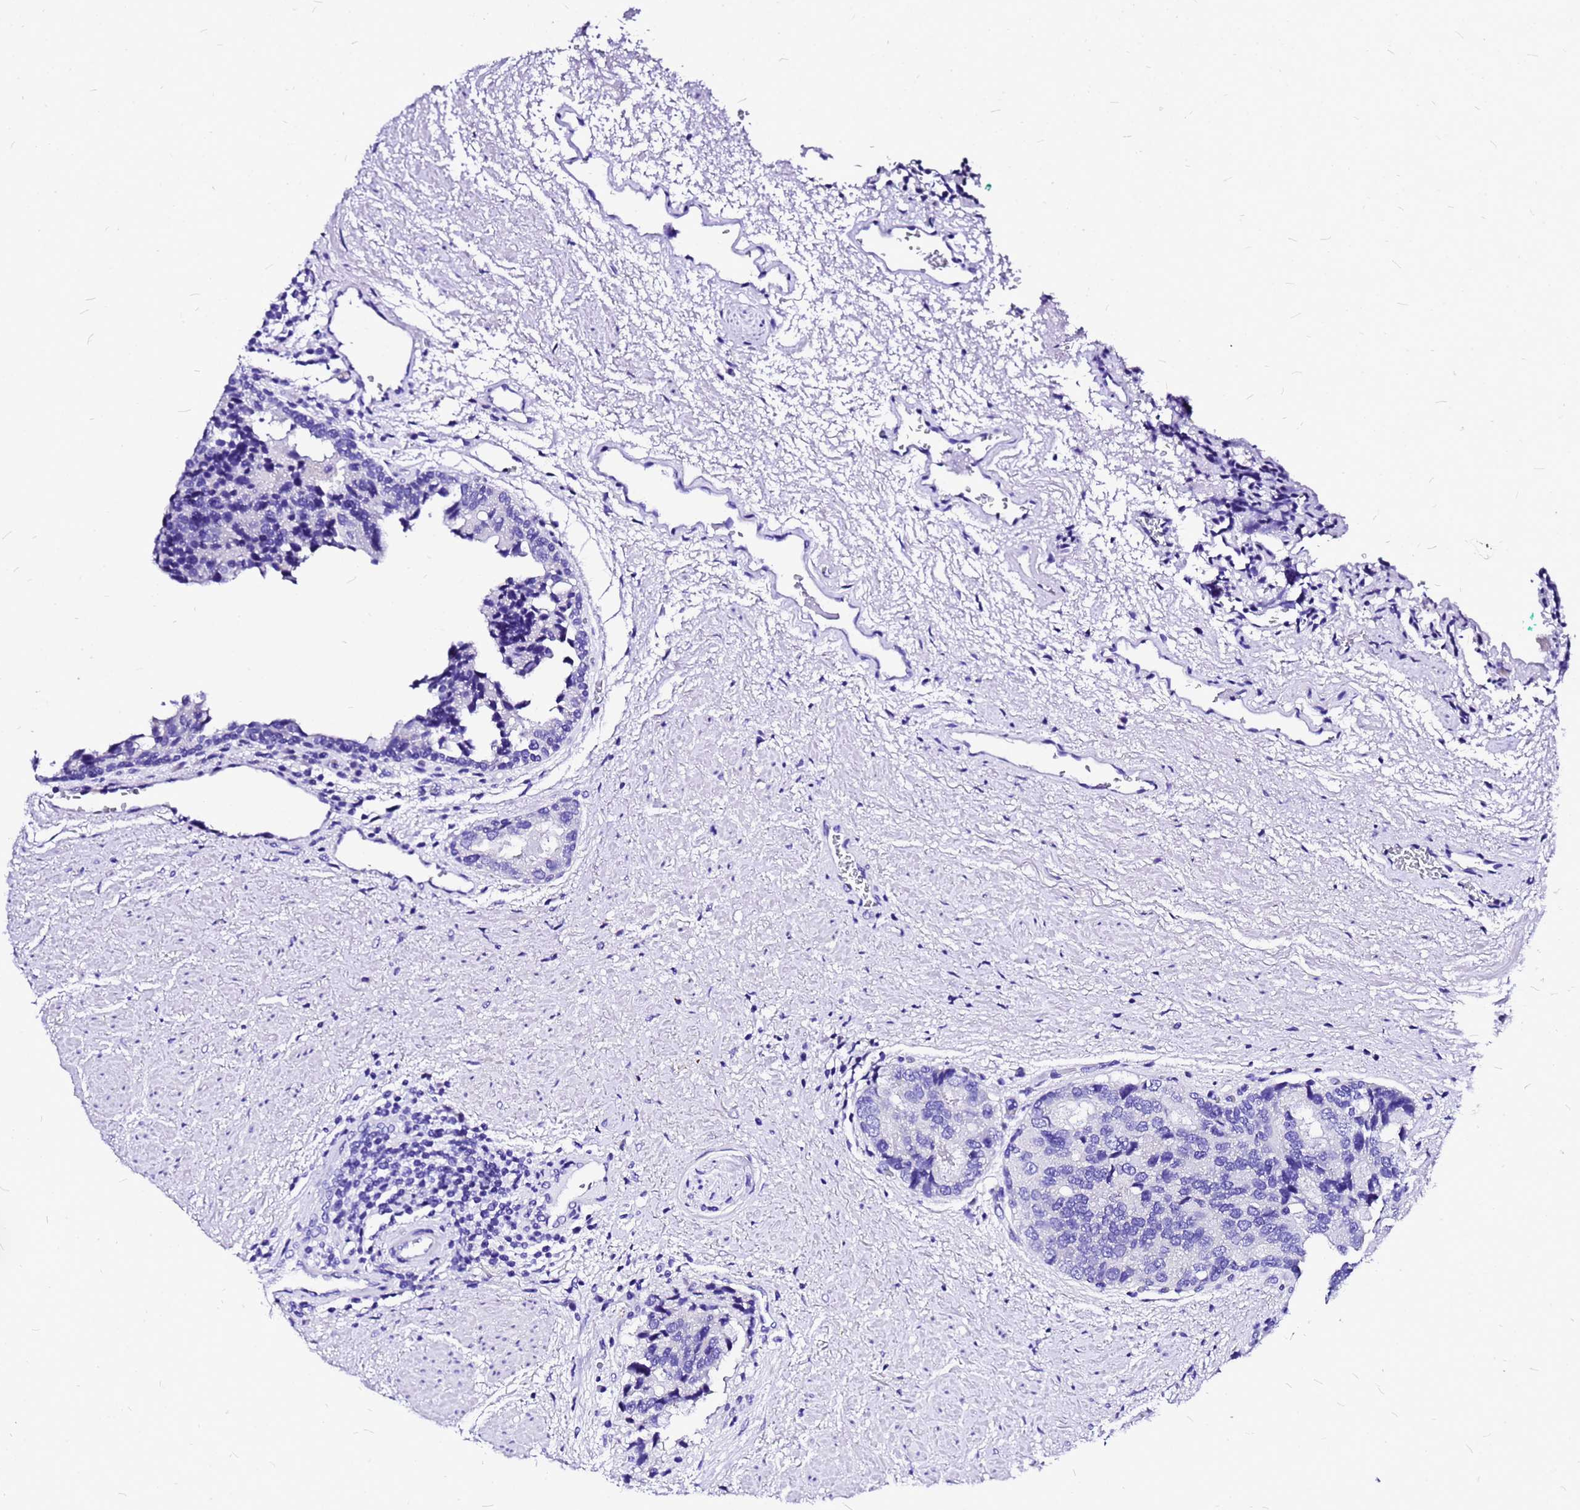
{"staining": {"intensity": "negative", "quantity": "none", "location": "none"}, "tissue": "prostate cancer", "cell_type": "Tumor cells", "image_type": "cancer", "snomed": [{"axis": "morphology", "description": "Adenocarcinoma, High grade"}, {"axis": "topography", "description": "Prostate"}], "caption": "Tumor cells show no significant positivity in prostate cancer (adenocarcinoma (high-grade)).", "gene": "HERC4", "patient": {"sex": "male", "age": 70}}